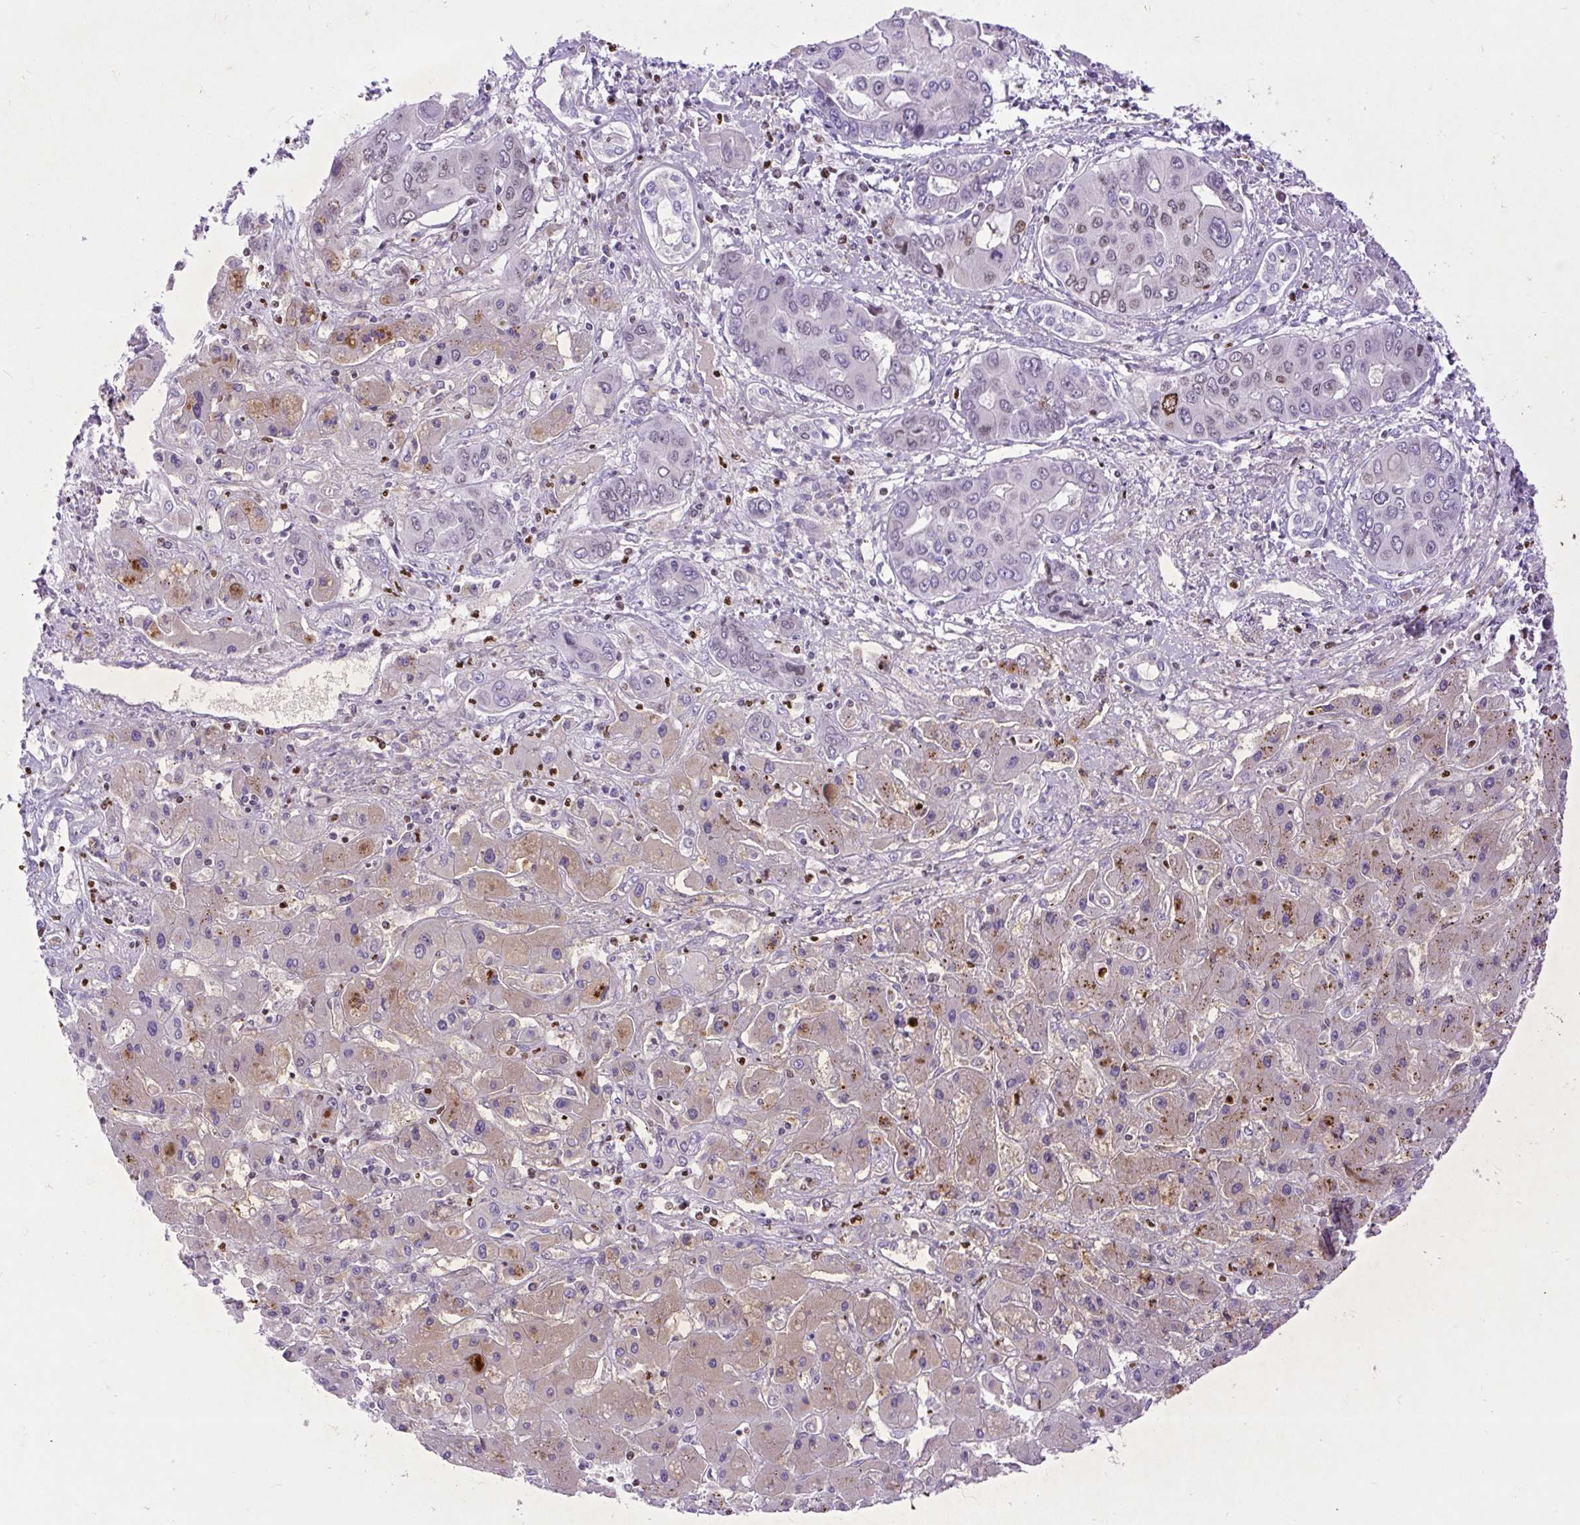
{"staining": {"intensity": "moderate", "quantity": "<25%", "location": "nuclear"}, "tissue": "liver cancer", "cell_type": "Tumor cells", "image_type": "cancer", "snomed": [{"axis": "morphology", "description": "Cholangiocarcinoma"}, {"axis": "topography", "description": "Liver"}], "caption": "Human cholangiocarcinoma (liver) stained with a protein marker shows moderate staining in tumor cells.", "gene": "SPC24", "patient": {"sex": "male", "age": 67}}